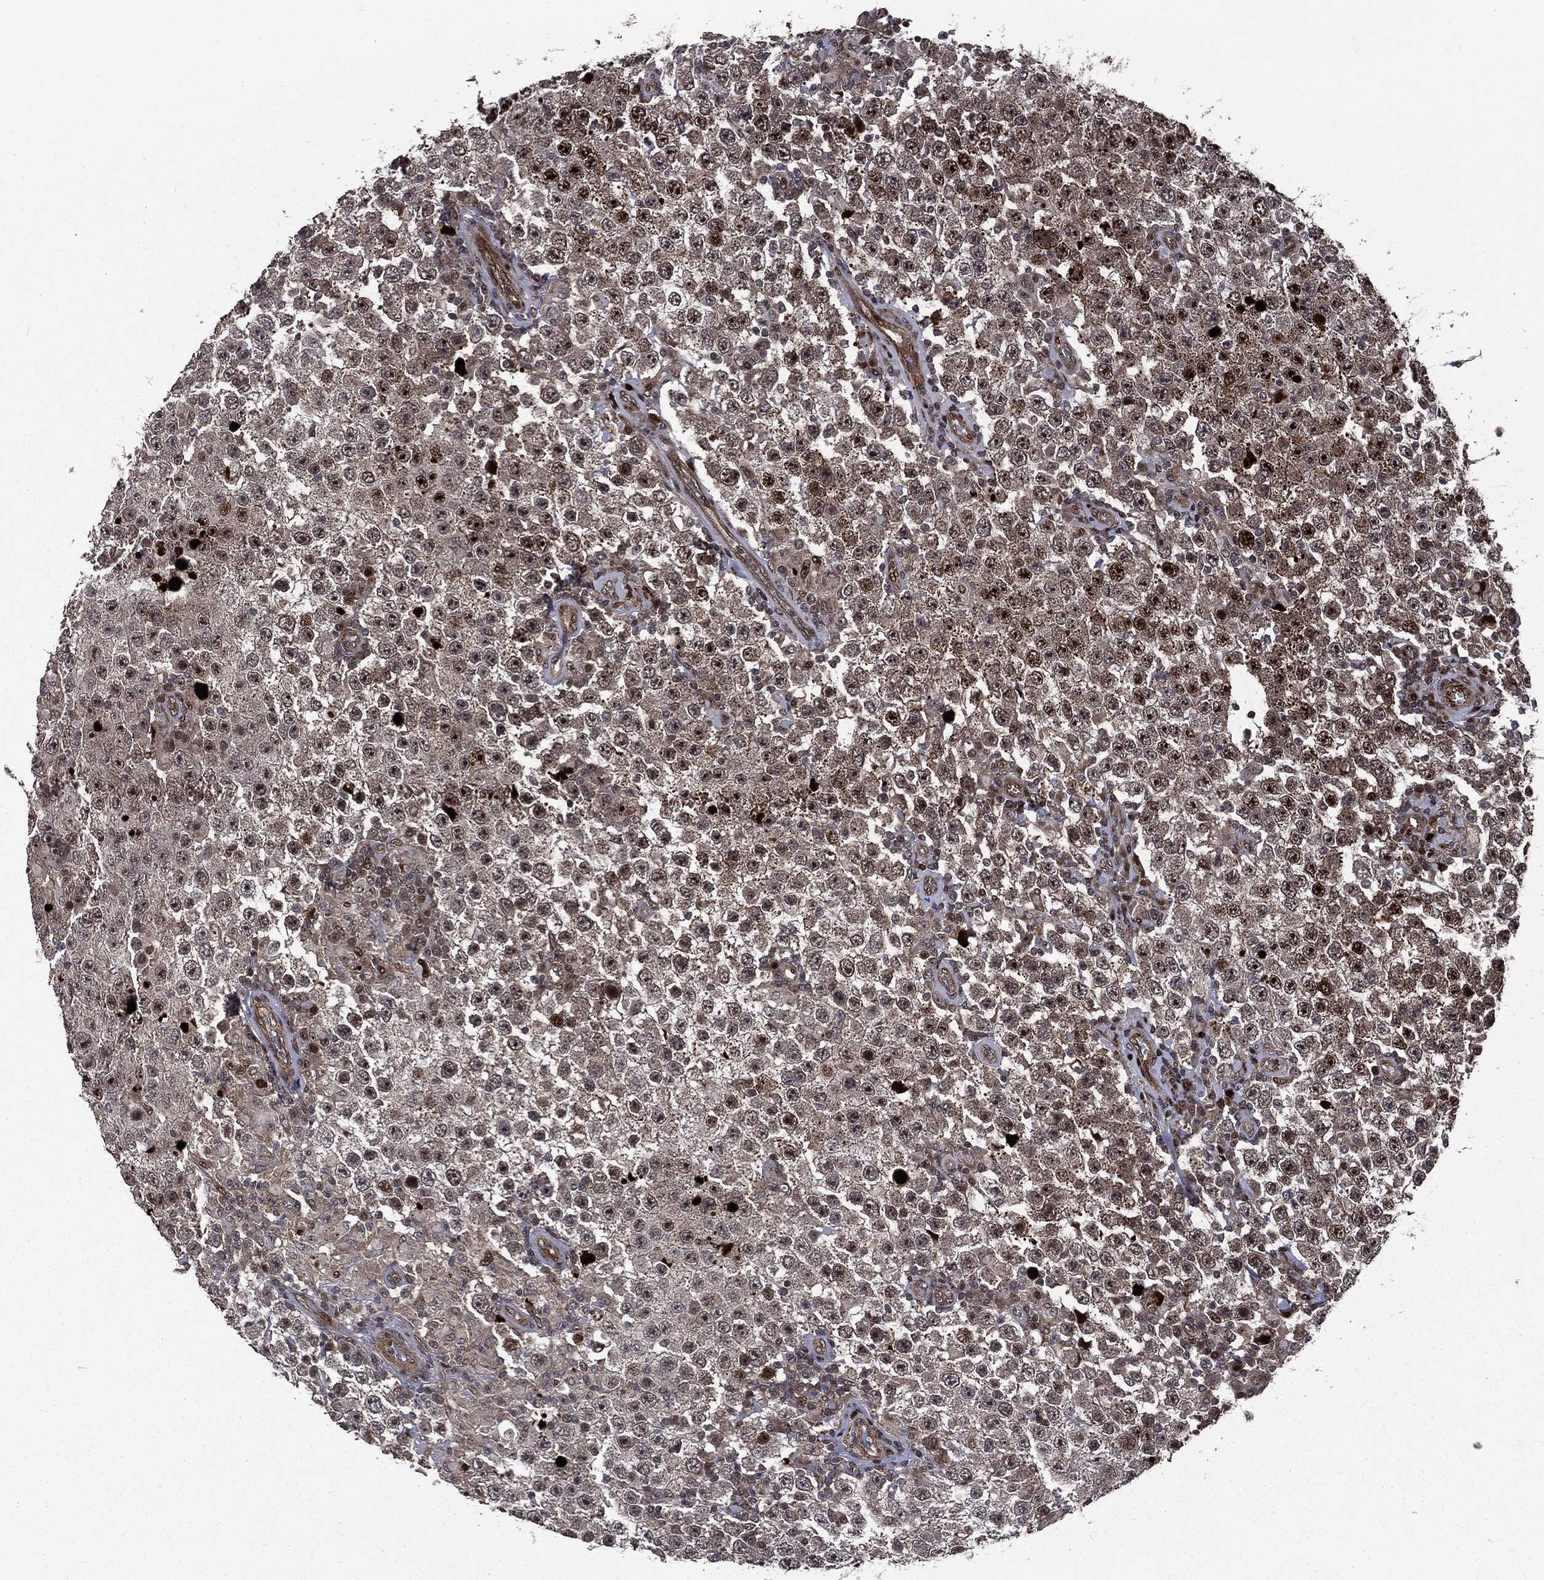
{"staining": {"intensity": "strong", "quantity": "25%-75%", "location": "cytoplasmic/membranous,nuclear"}, "tissue": "testis cancer", "cell_type": "Tumor cells", "image_type": "cancer", "snomed": [{"axis": "morphology", "description": "Normal tissue, NOS"}, {"axis": "morphology", "description": "Urothelial carcinoma, High grade"}, {"axis": "morphology", "description": "Seminoma, NOS"}, {"axis": "morphology", "description": "Carcinoma, Embryonal, NOS"}, {"axis": "topography", "description": "Urinary bladder"}, {"axis": "topography", "description": "Testis"}], "caption": "Immunohistochemical staining of human high-grade urothelial carcinoma (testis) demonstrates high levels of strong cytoplasmic/membranous and nuclear protein positivity in approximately 25%-75% of tumor cells.", "gene": "SMAD4", "patient": {"sex": "male", "age": 41}}